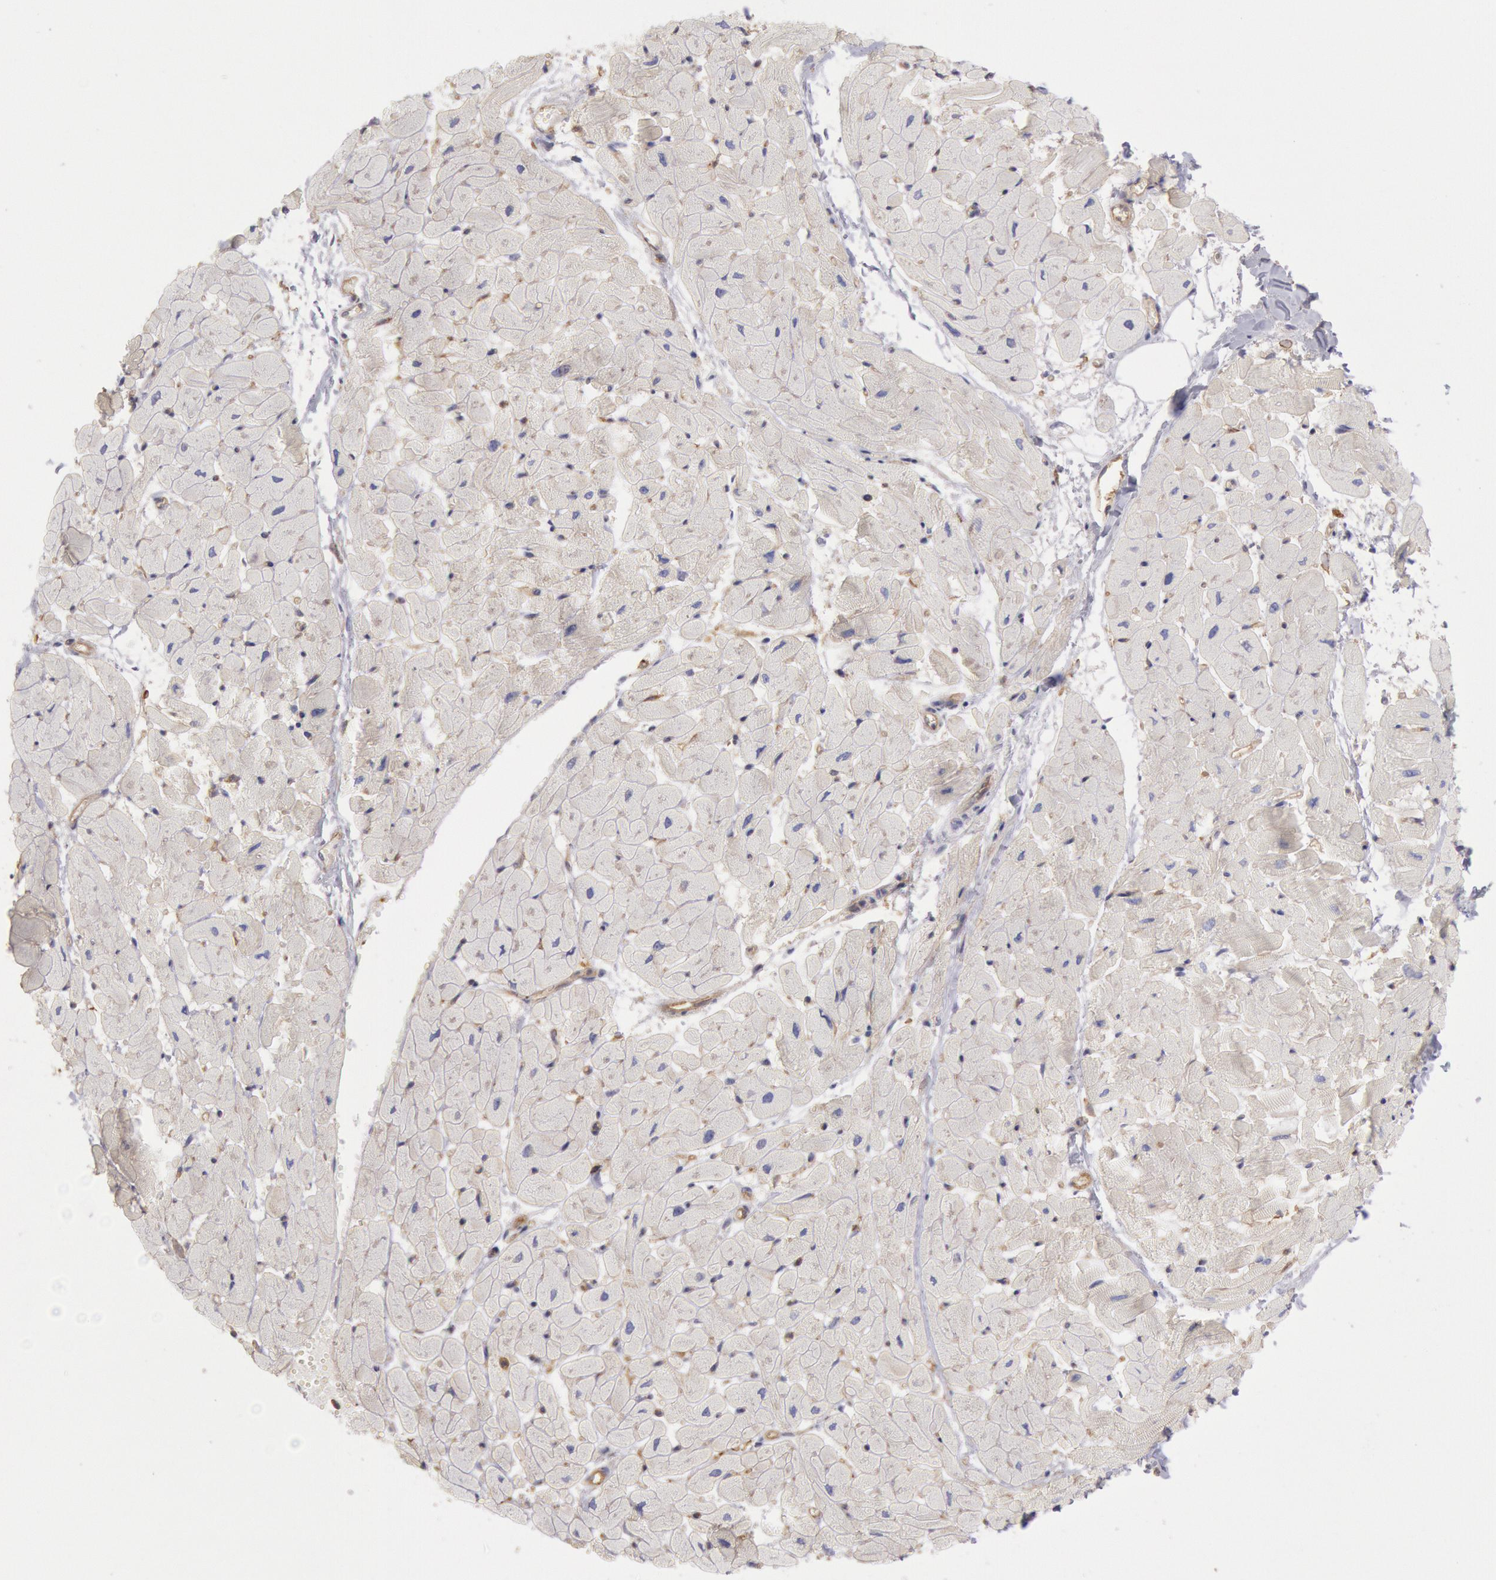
{"staining": {"intensity": "weak", "quantity": "<25%", "location": "cytoplasmic/membranous"}, "tissue": "heart muscle", "cell_type": "Cardiomyocytes", "image_type": "normal", "snomed": [{"axis": "morphology", "description": "Normal tissue, NOS"}, {"axis": "topography", "description": "Heart"}], "caption": "Immunohistochemical staining of normal human heart muscle demonstrates no significant expression in cardiomyocytes.", "gene": "SNAP23", "patient": {"sex": "female", "age": 19}}